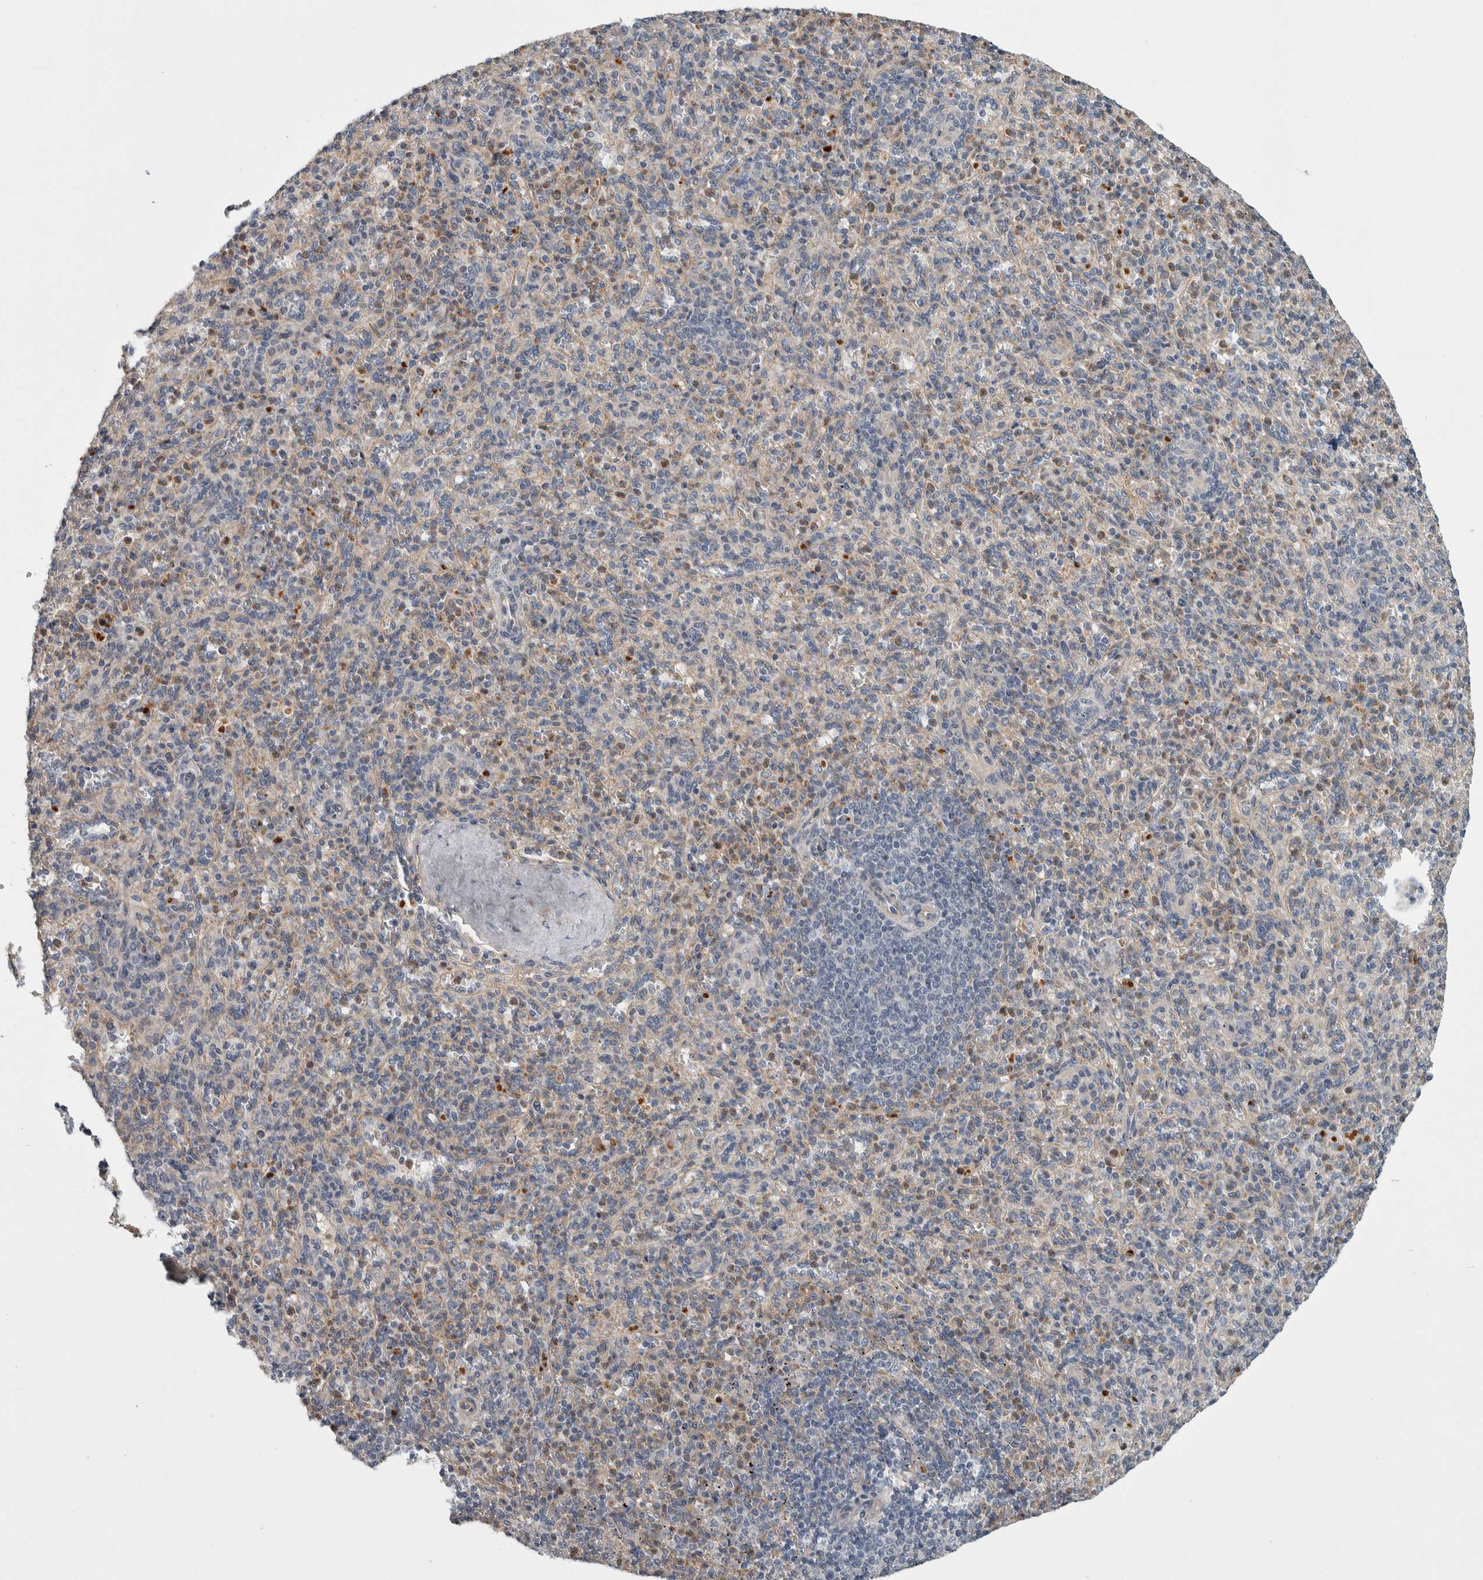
{"staining": {"intensity": "weak", "quantity": "<25%", "location": "cytoplasmic/membranous"}, "tissue": "spleen", "cell_type": "Cells in red pulp", "image_type": "normal", "snomed": [{"axis": "morphology", "description": "Normal tissue, NOS"}, {"axis": "topography", "description": "Spleen"}], "caption": "Cells in red pulp show no significant staining in benign spleen.", "gene": "KCNJ3", "patient": {"sex": "male", "age": 36}}